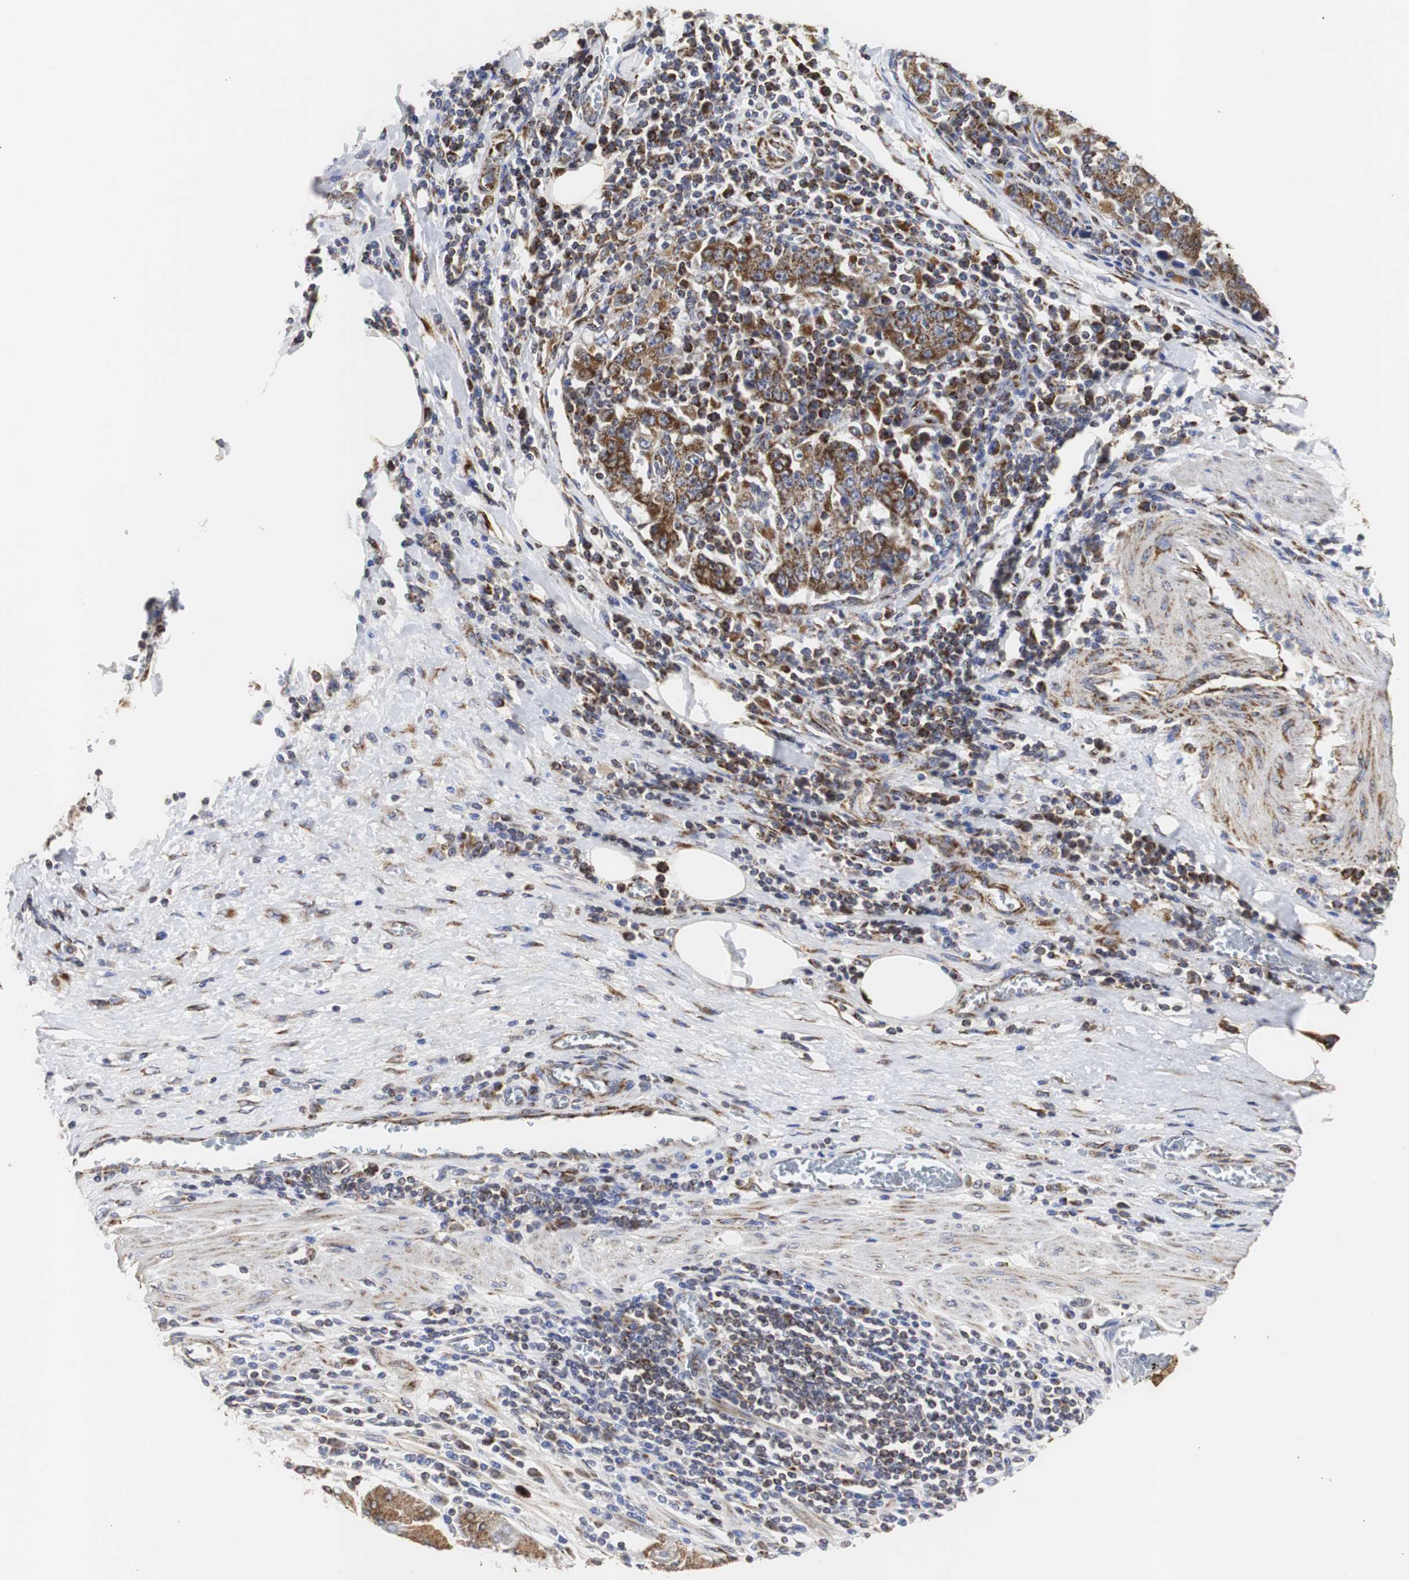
{"staining": {"intensity": "strong", "quantity": ">75%", "location": "cytoplasmic/membranous"}, "tissue": "stomach cancer", "cell_type": "Tumor cells", "image_type": "cancer", "snomed": [{"axis": "morphology", "description": "Normal tissue, NOS"}, {"axis": "morphology", "description": "Adenocarcinoma, NOS"}, {"axis": "topography", "description": "Stomach, upper"}, {"axis": "topography", "description": "Stomach"}], "caption": "Stomach cancer (adenocarcinoma) stained for a protein (brown) exhibits strong cytoplasmic/membranous positive staining in about >75% of tumor cells.", "gene": "HSD17B10", "patient": {"sex": "male", "age": 59}}